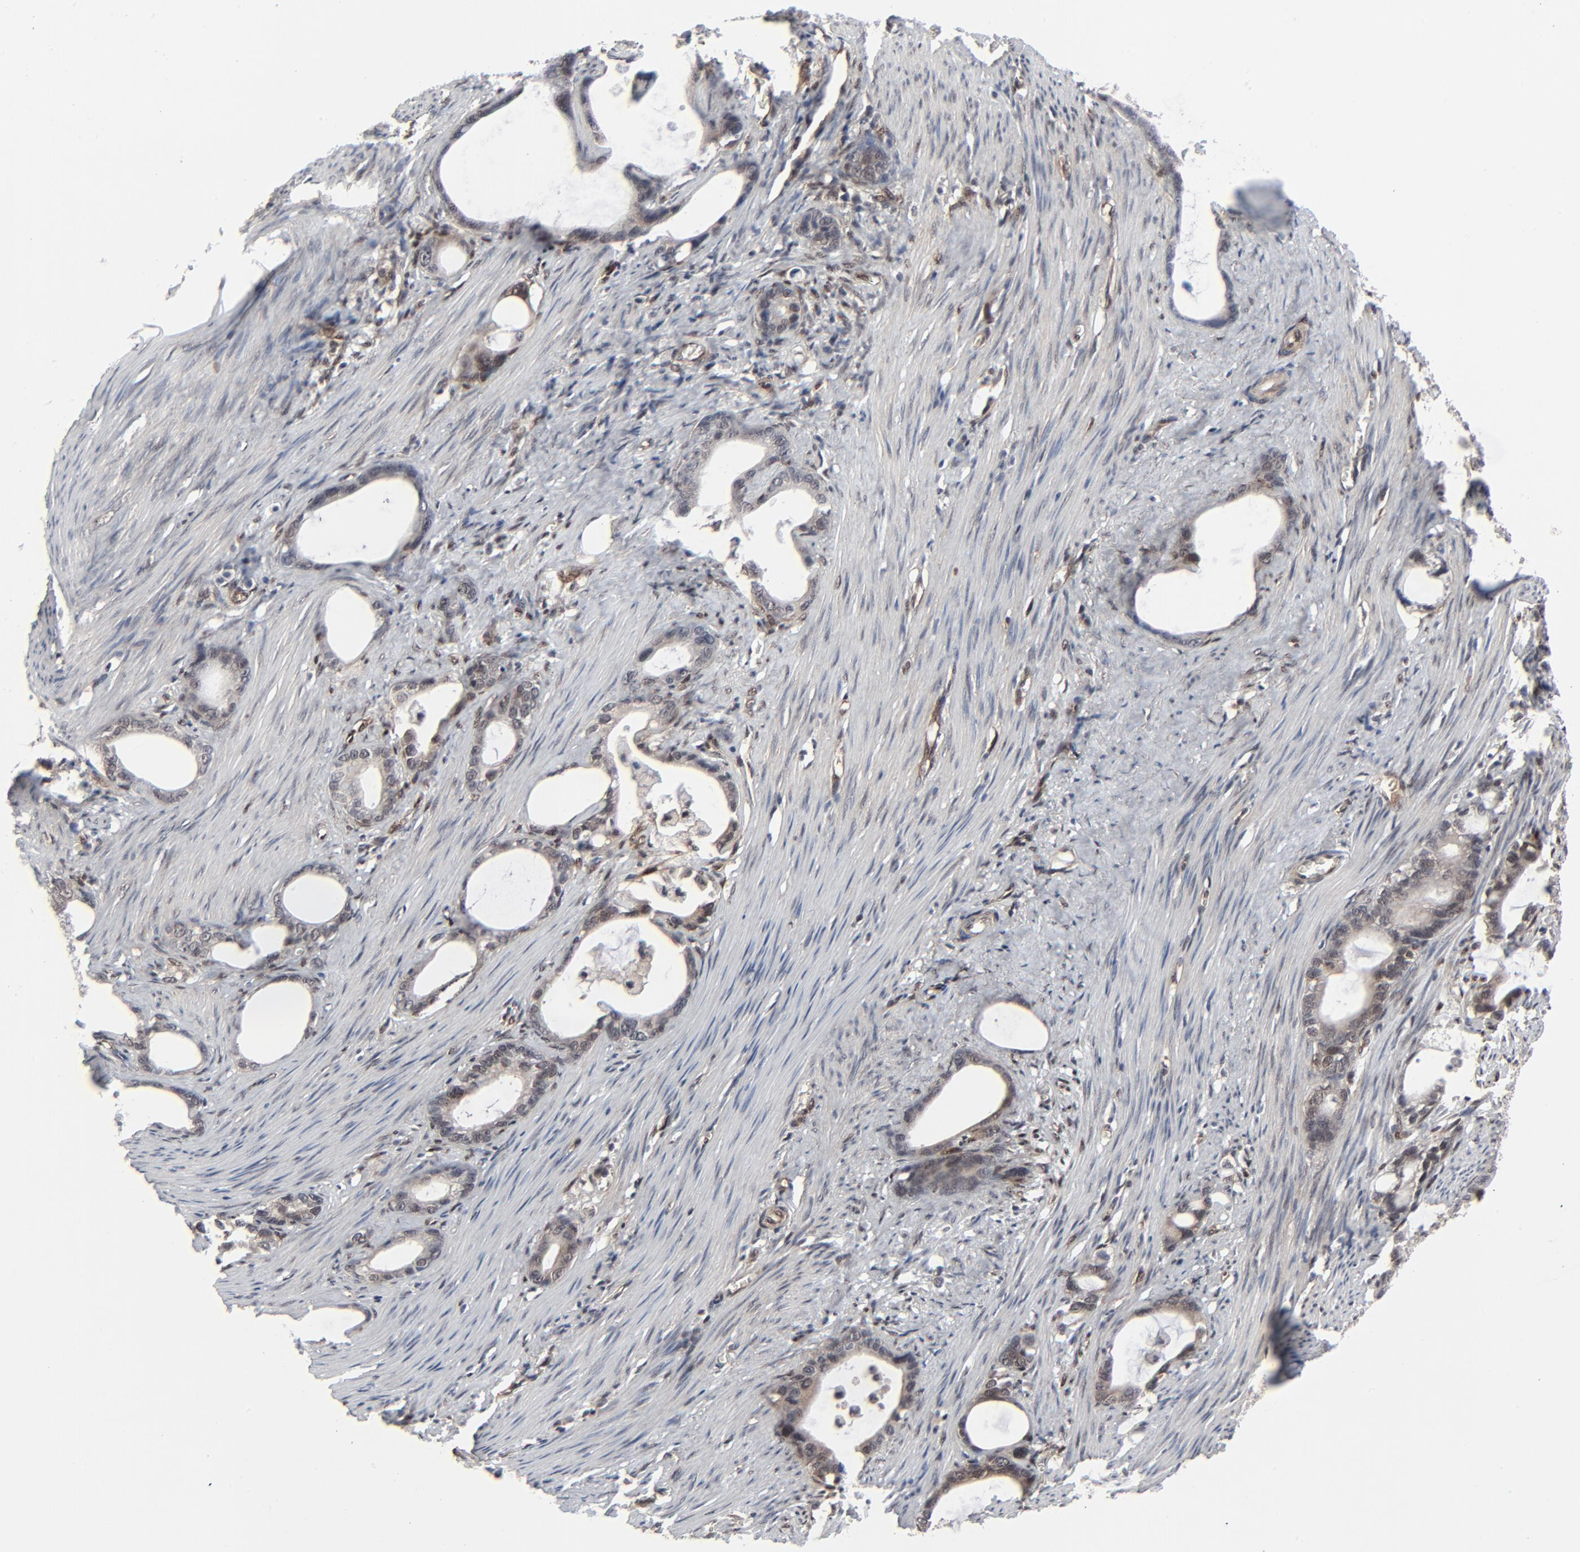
{"staining": {"intensity": "weak", "quantity": "25%-75%", "location": "cytoplasmic/membranous,nuclear"}, "tissue": "stomach cancer", "cell_type": "Tumor cells", "image_type": "cancer", "snomed": [{"axis": "morphology", "description": "Adenocarcinoma, NOS"}, {"axis": "topography", "description": "Stomach"}], "caption": "Human stomach adenocarcinoma stained with a brown dye displays weak cytoplasmic/membranous and nuclear positive positivity in about 25%-75% of tumor cells.", "gene": "AKT1", "patient": {"sex": "female", "age": 75}}